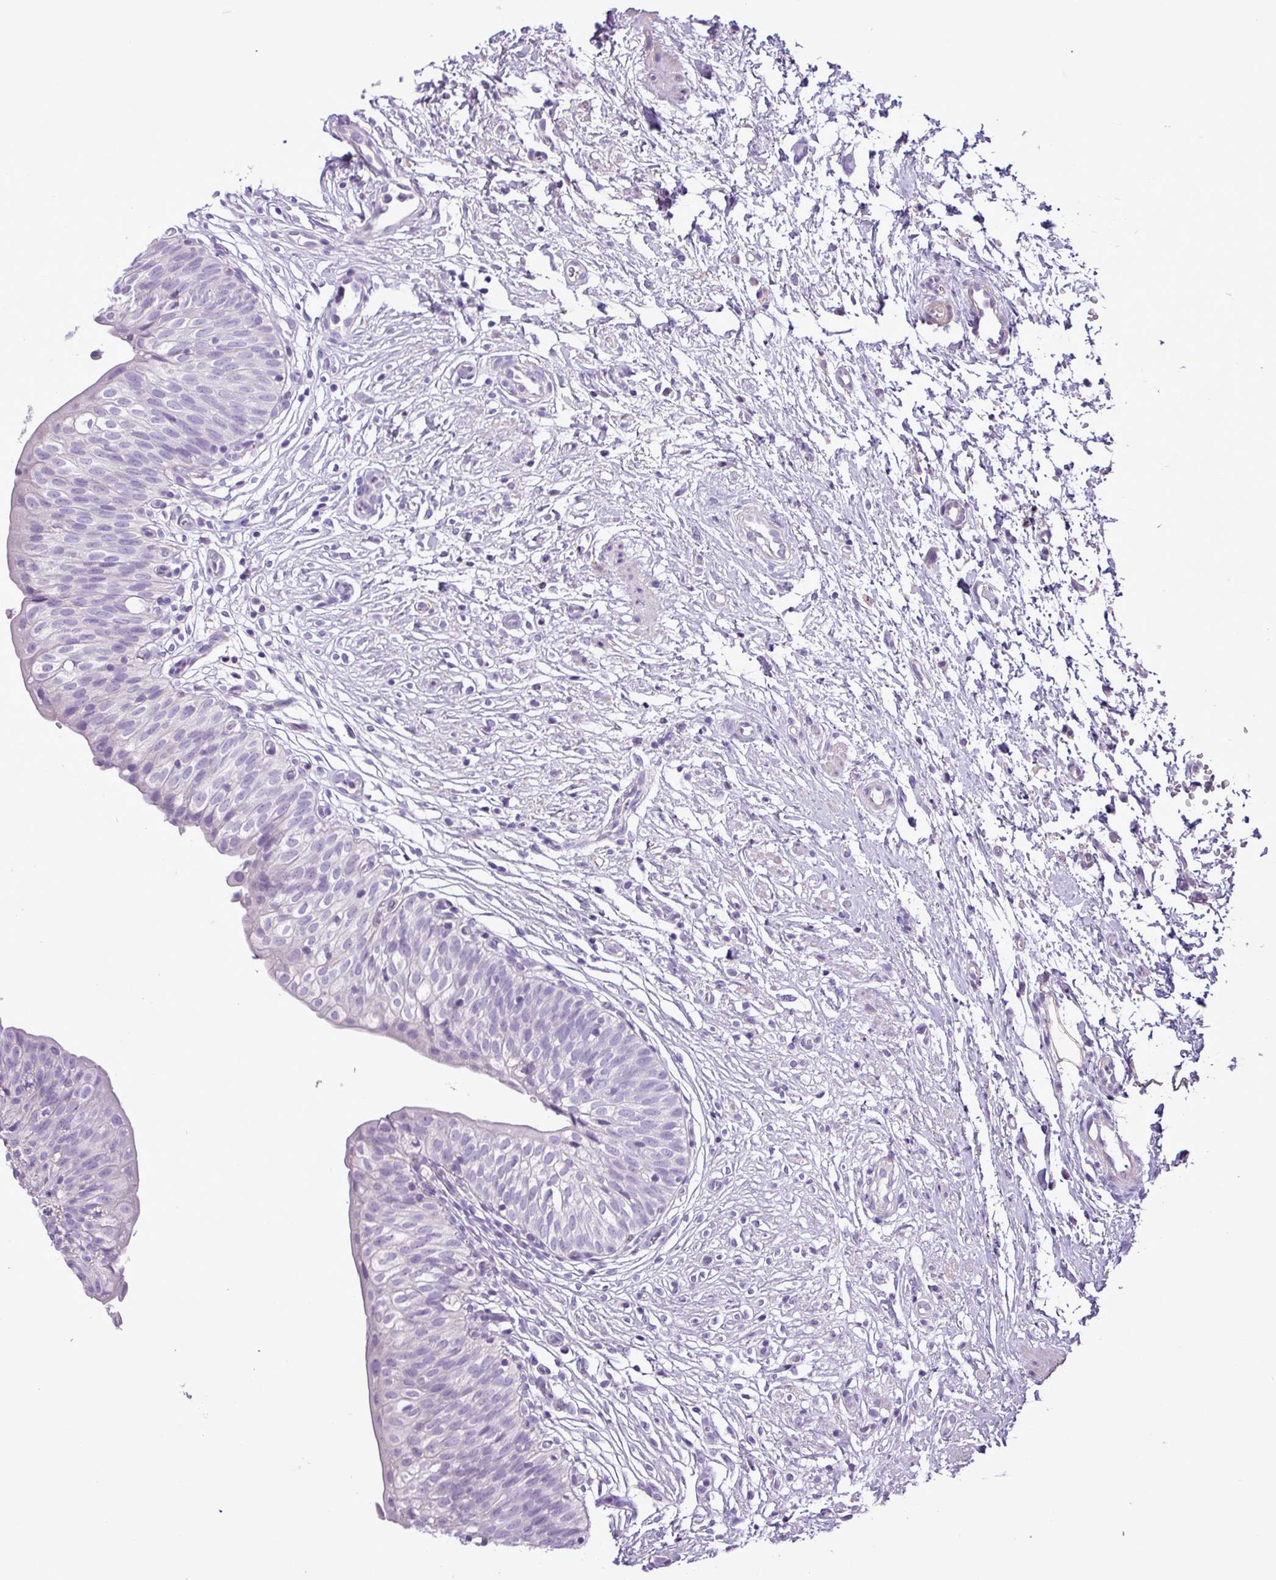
{"staining": {"intensity": "negative", "quantity": "none", "location": "none"}, "tissue": "urinary bladder", "cell_type": "Urothelial cells", "image_type": "normal", "snomed": [{"axis": "morphology", "description": "Normal tissue, NOS"}, {"axis": "topography", "description": "Urinary bladder"}], "caption": "Immunohistochemistry (IHC) micrograph of benign urinary bladder: human urinary bladder stained with DAB (3,3'-diaminobenzidine) shows no significant protein staining in urothelial cells.", "gene": "ZNF334", "patient": {"sex": "male", "age": 55}}